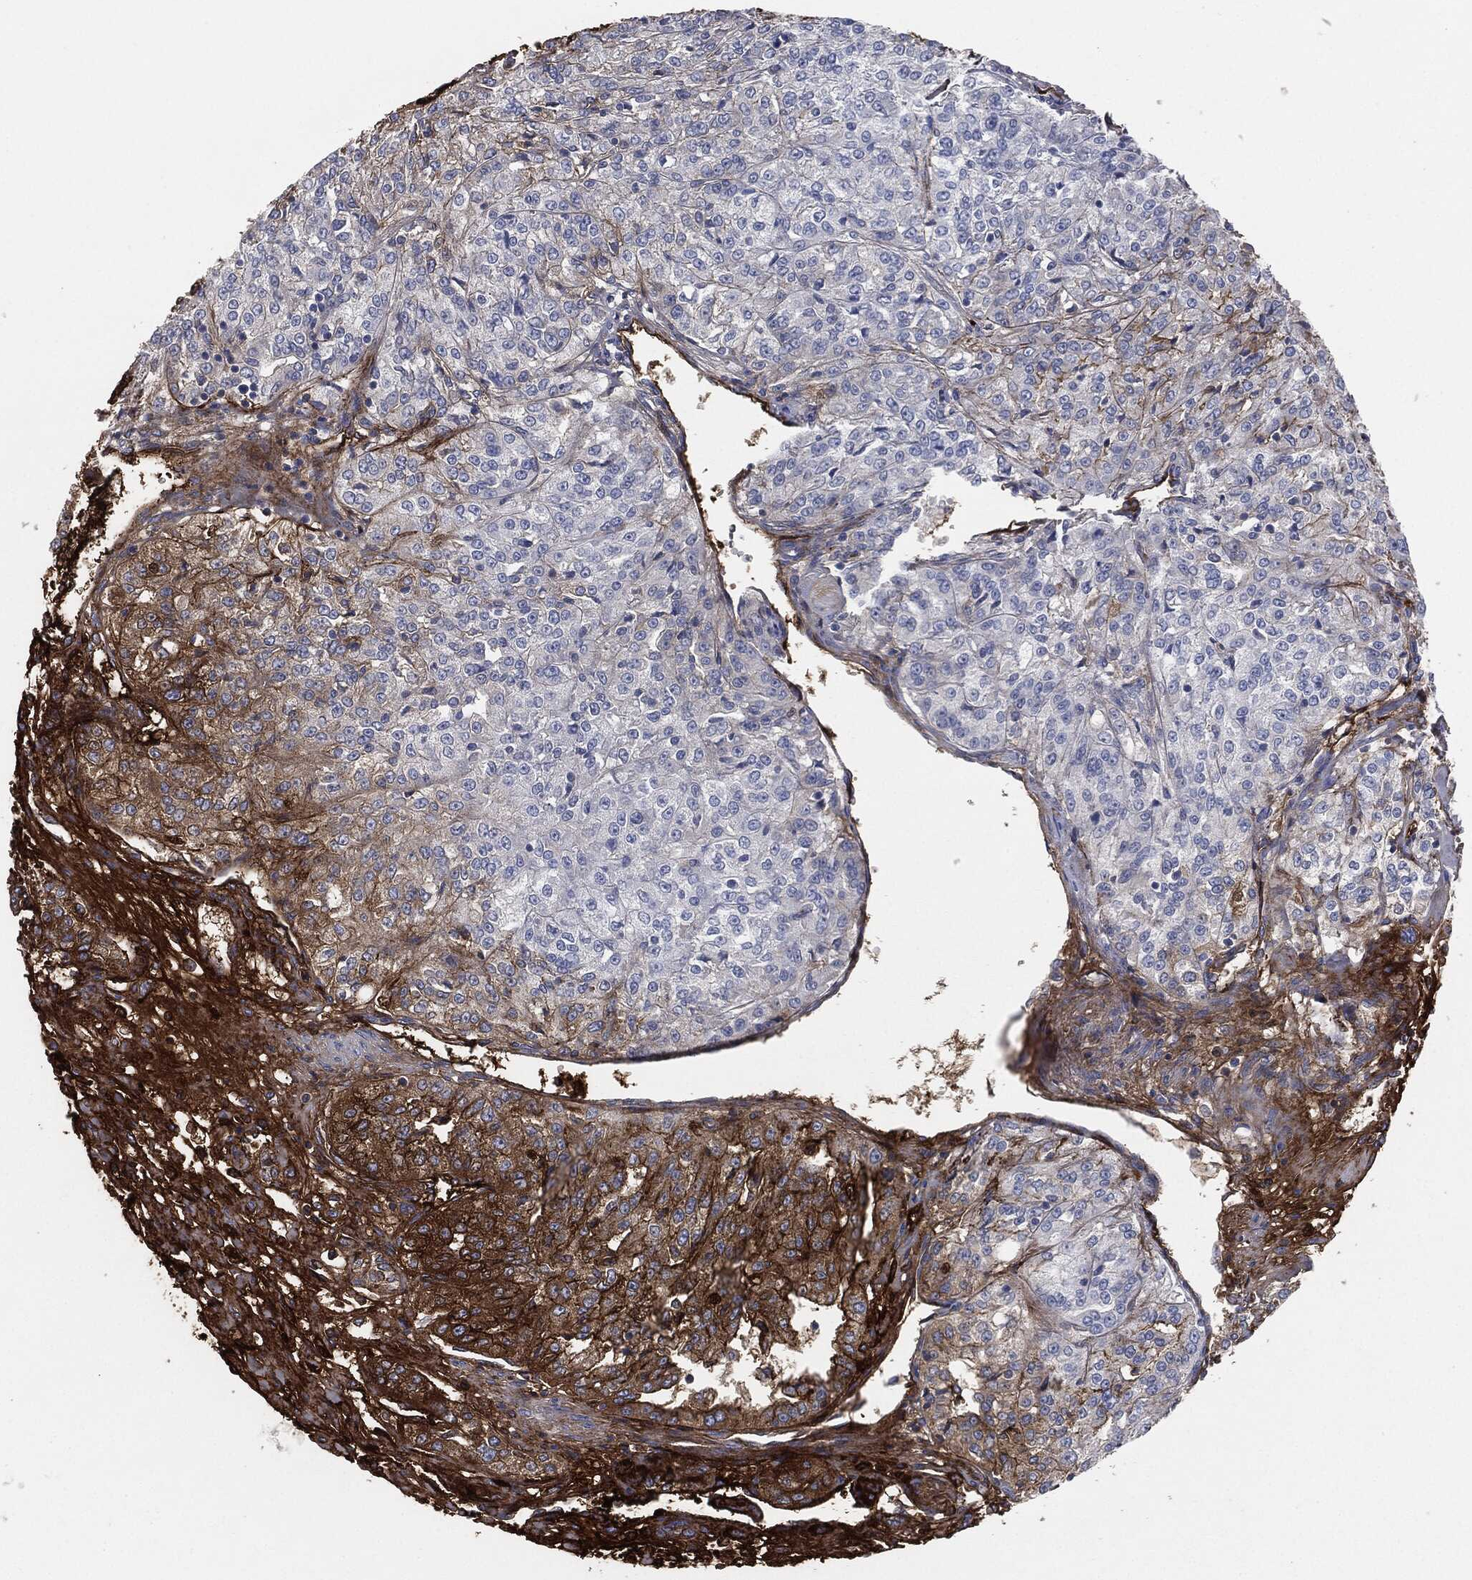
{"staining": {"intensity": "strong", "quantity": "<25%", "location": "cytoplasmic/membranous"}, "tissue": "renal cancer", "cell_type": "Tumor cells", "image_type": "cancer", "snomed": [{"axis": "morphology", "description": "Adenocarcinoma, NOS"}, {"axis": "topography", "description": "Kidney"}], "caption": "Approximately <25% of tumor cells in human adenocarcinoma (renal) show strong cytoplasmic/membranous protein staining as visualized by brown immunohistochemical staining.", "gene": "APOB", "patient": {"sex": "female", "age": 63}}